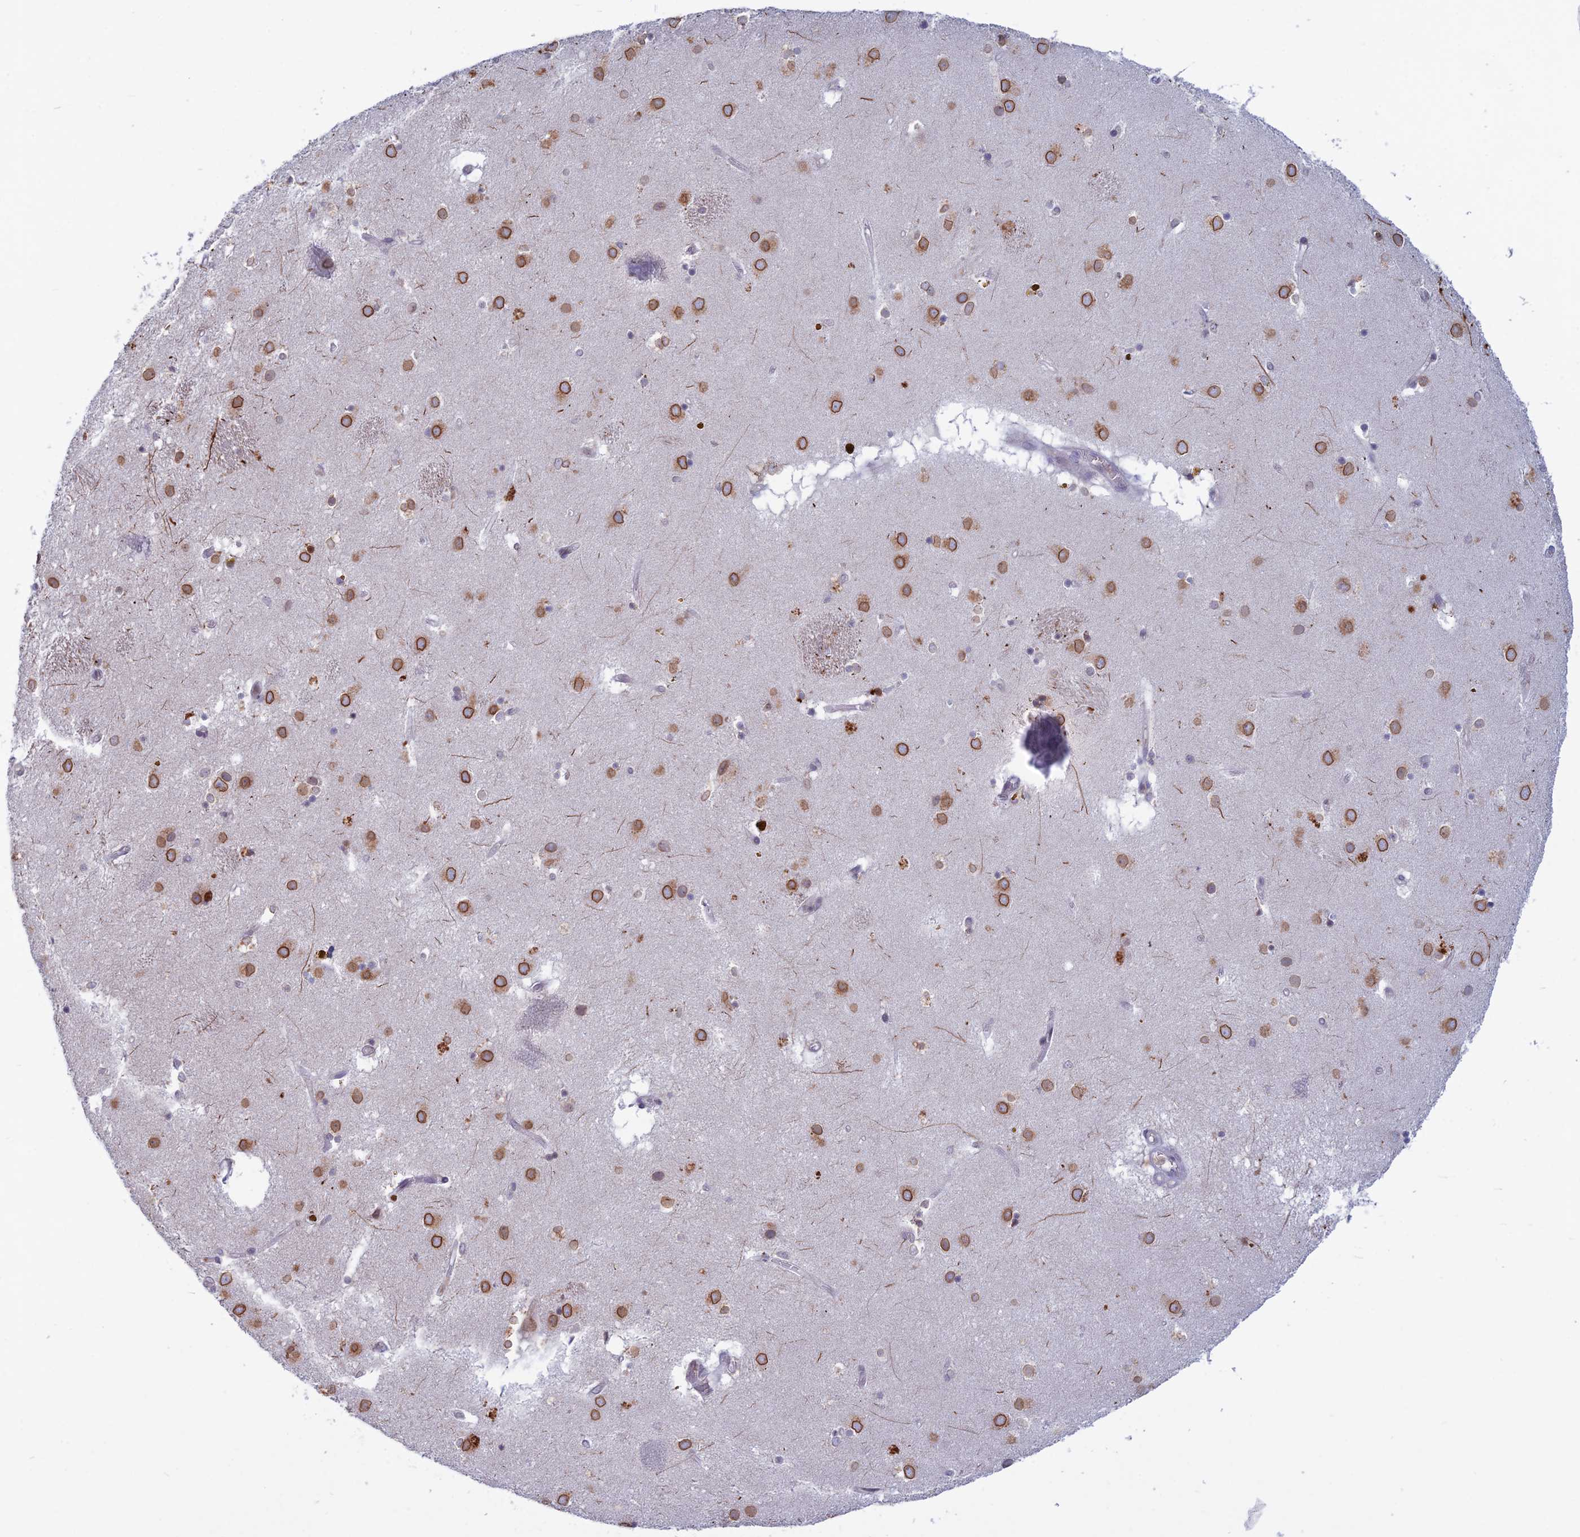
{"staining": {"intensity": "weak", "quantity": "<25%", "location": "cytoplasmic/membranous,nuclear"}, "tissue": "caudate", "cell_type": "Glial cells", "image_type": "normal", "snomed": [{"axis": "morphology", "description": "Normal tissue, NOS"}, {"axis": "topography", "description": "Lateral ventricle wall"}], "caption": "Protein analysis of normal caudate displays no significant positivity in glial cells. Nuclei are stained in blue.", "gene": "WDR46", "patient": {"sex": "male", "age": 70}}